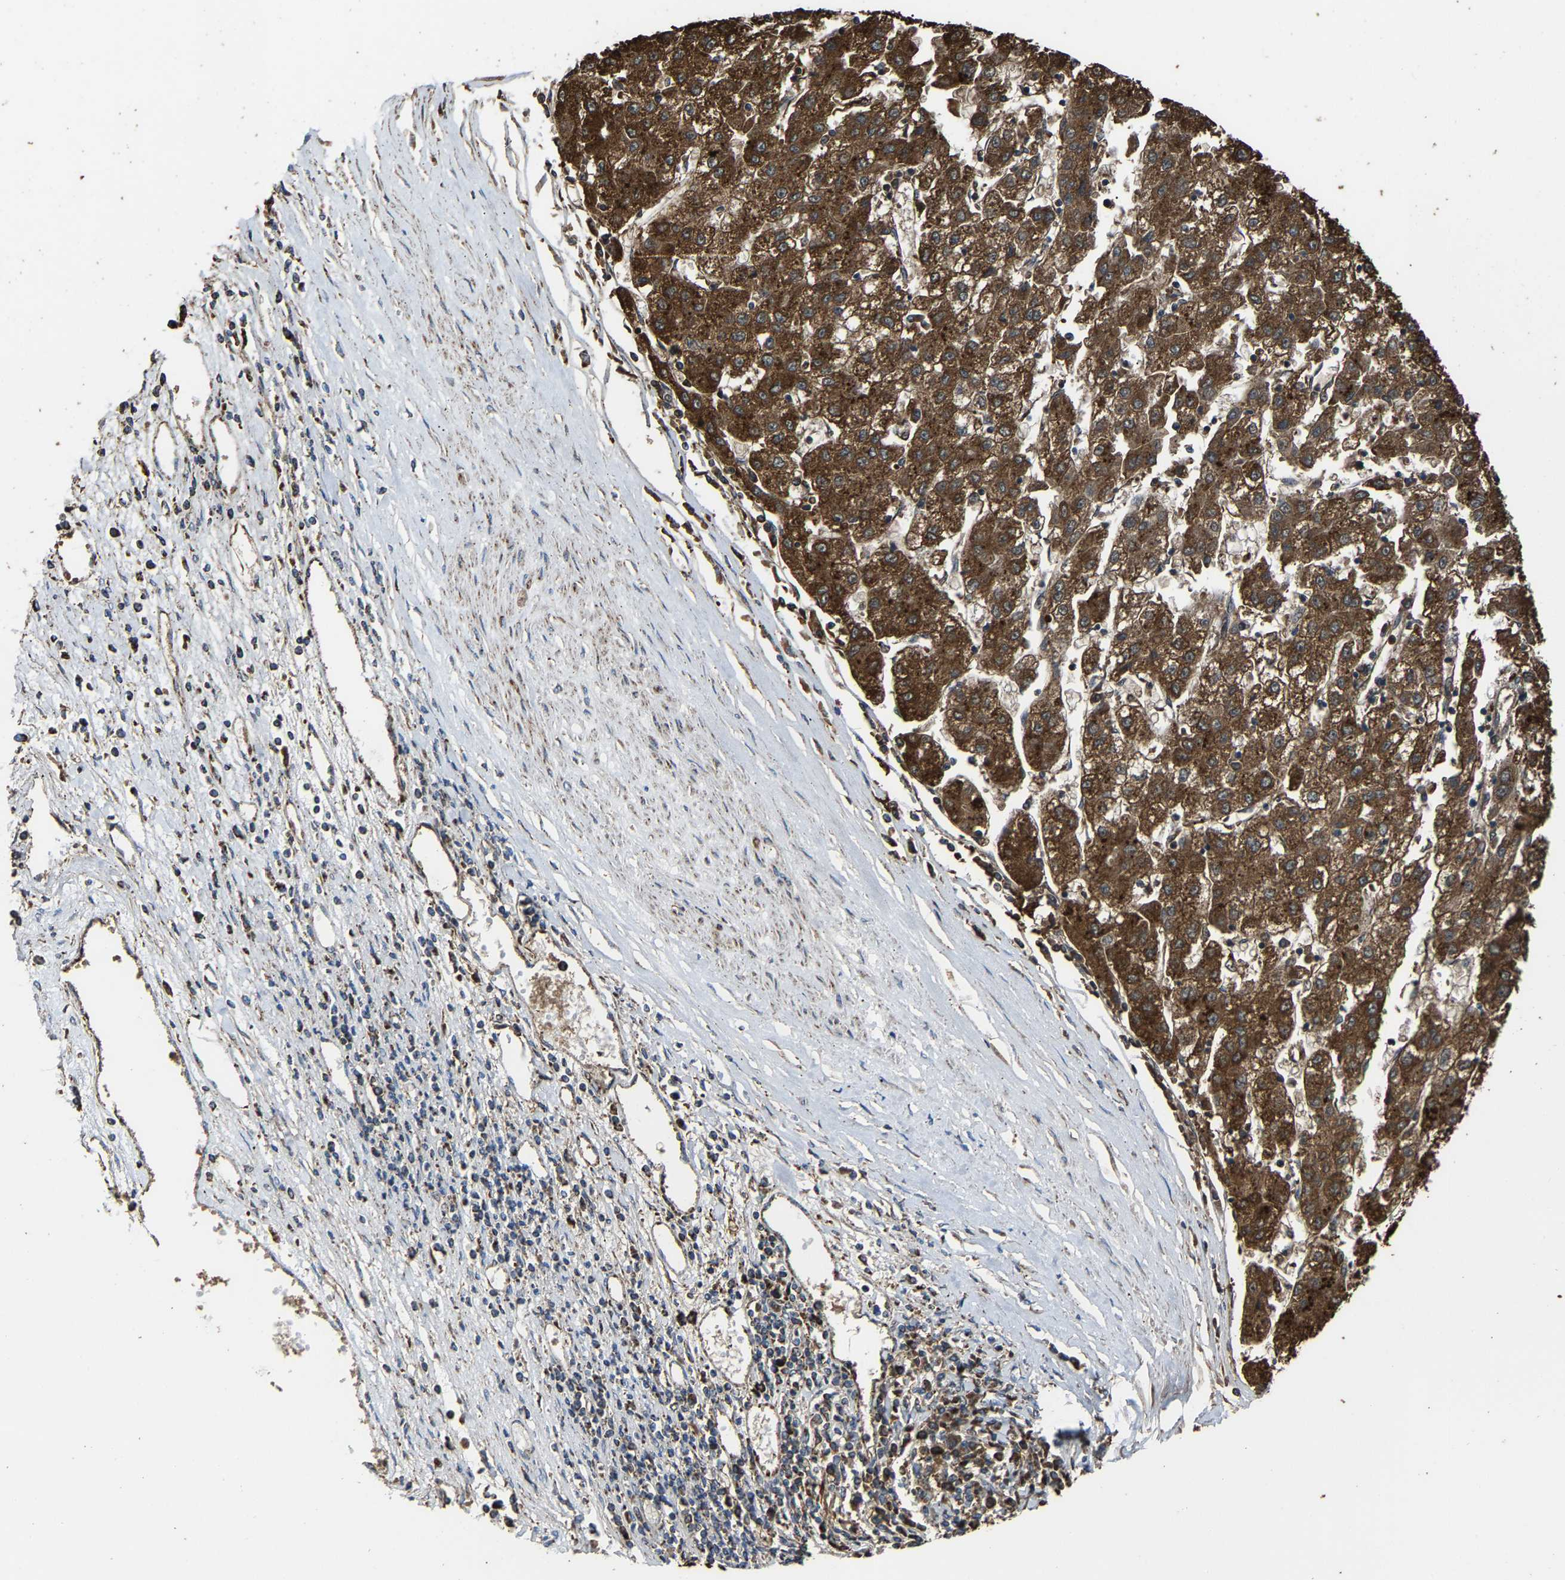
{"staining": {"intensity": "strong", "quantity": ">75%", "location": "cytoplasmic/membranous"}, "tissue": "liver cancer", "cell_type": "Tumor cells", "image_type": "cancer", "snomed": [{"axis": "morphology", "description": "Carcinoma, Hepatocellular, NOS"}, {"axis": "topography", "description": "Liver"}], "caption": "The photomicrograph reveals staining of liver hepatocellular carcinoma, revealing strong cytoplasmic/membranous protein staining (brown color) within tumor cells.", "gene": "NDUFV3", "patient": {"sex": "male", "age": 72}}